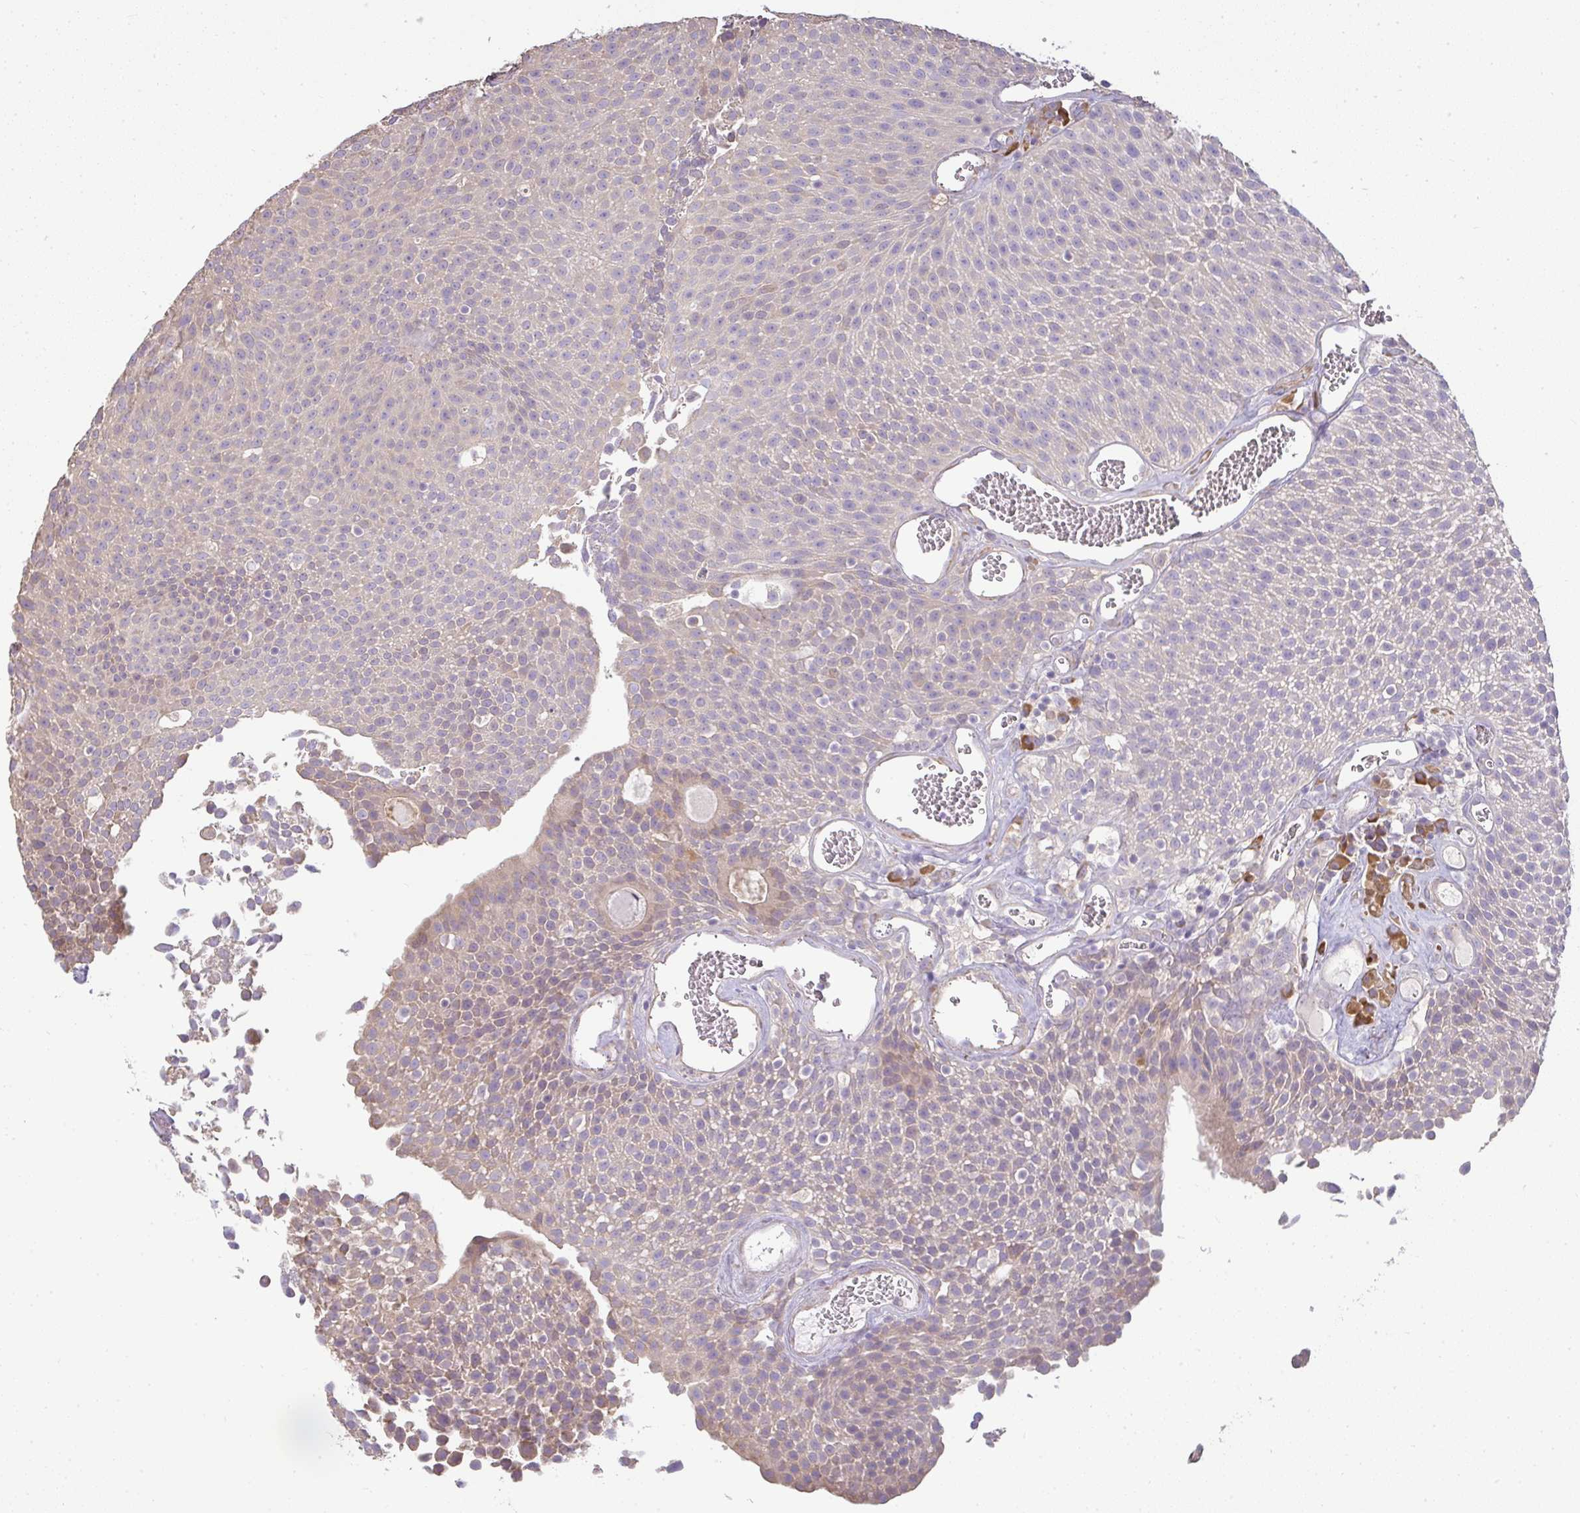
{"staining": {"intensity": "weak", "quantity": "<25%", "location": "cytoplasmic/membranous"}, "tissue": "urothelial cancer", "cell_type": "Tumor cells", "image_type": "cancer", "snomed": [{"axis": "morphology", "description": "Urothelial carcinoma, Low grade"}, {"axis": "topography", "description": "Urinary bladder"}], "caption": "Urothelial carcinoma (low-grade) was stained to show a protein in brown. There is no significant staining in tumor cells.", "gene": "BRINP3", "patient": {"sex": "female", "age": 79}}